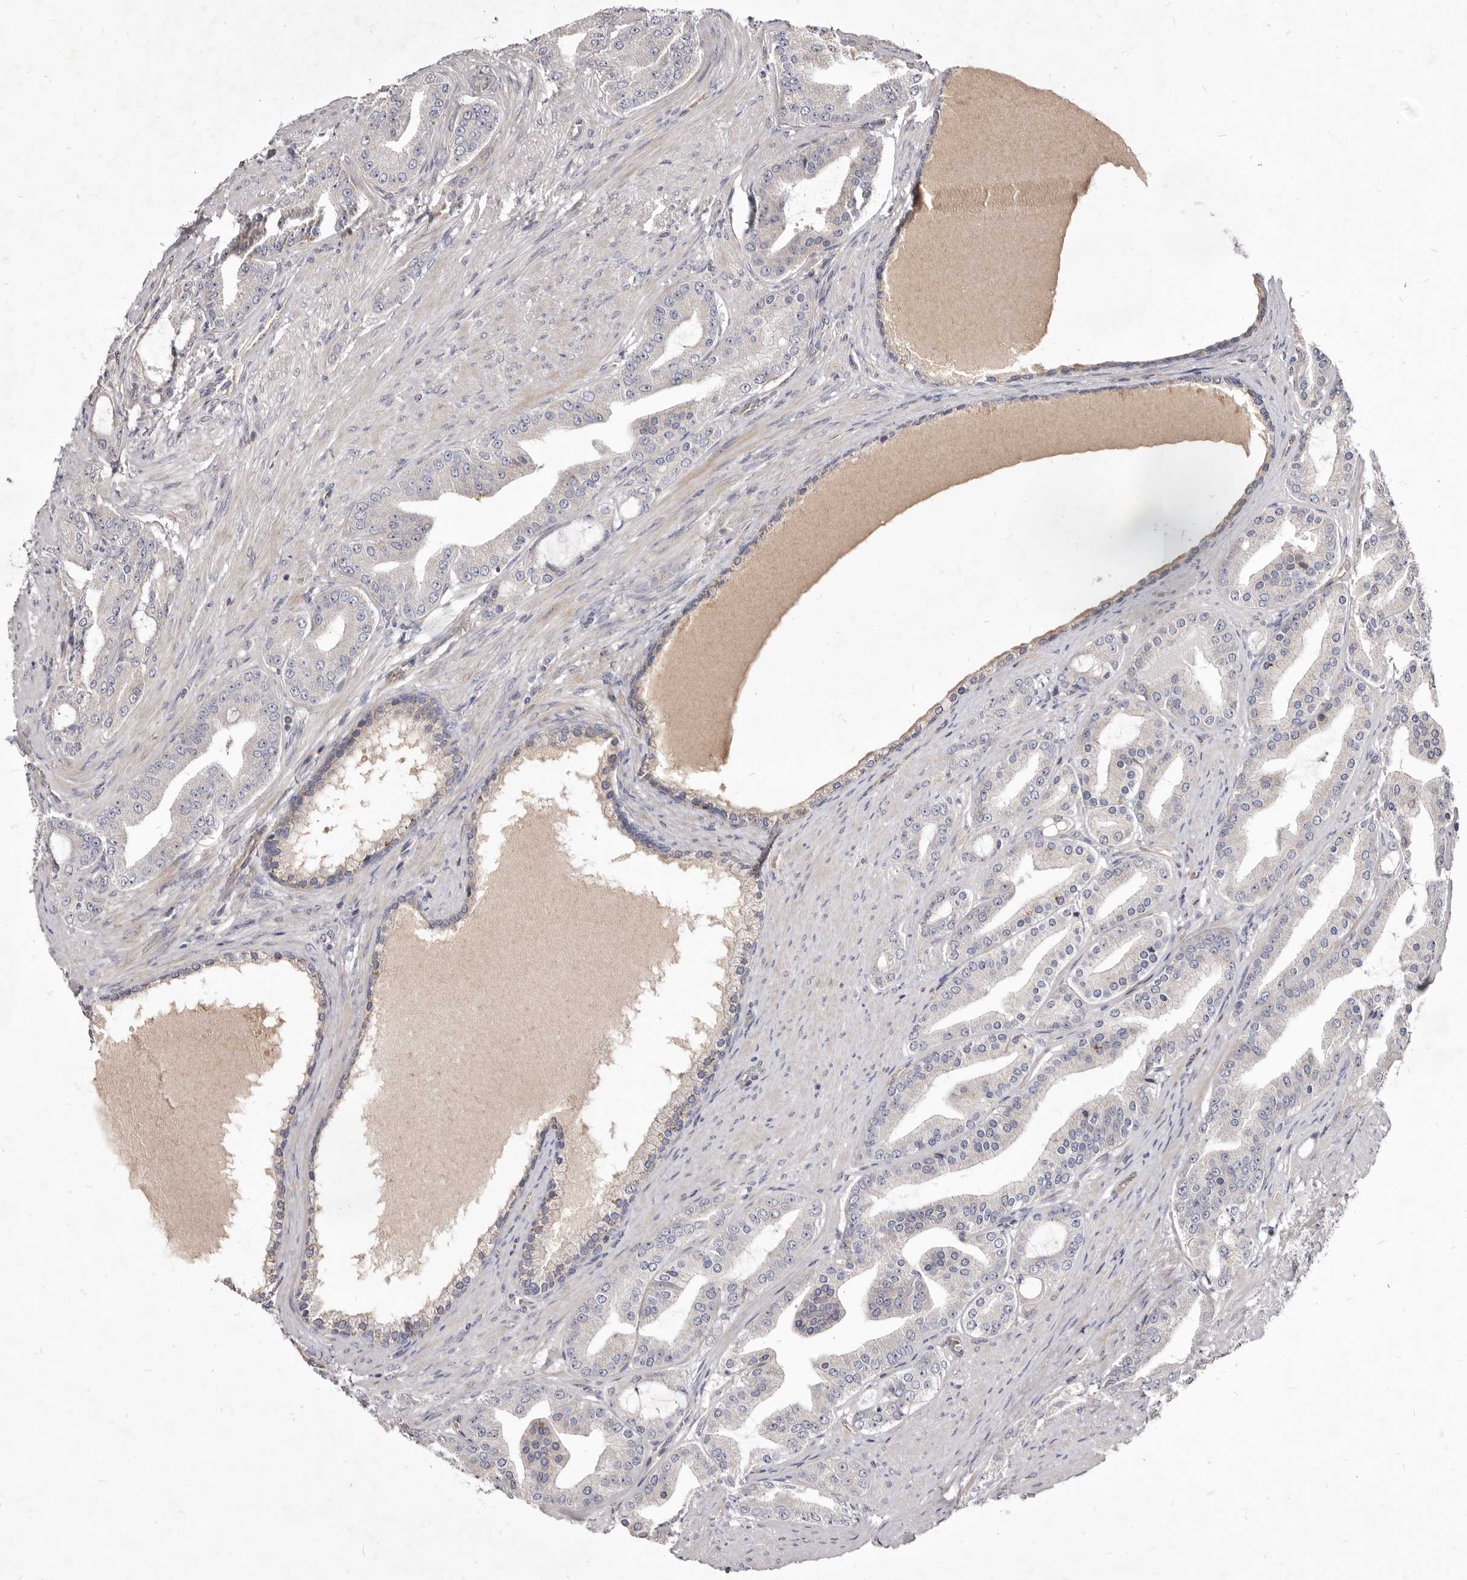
{"staining": {"intensity": "negative", "quantity": "none", "location": "none"}, "tissue": "prostate cancer", "cell_type": "Tumor cells", "image_type": "cancer", "snomed": [{"axis": "morphology", "description": "Adenocarcinoma, High grade"}, {"axis": "topography", "description": "Prostate"}], "caption": "Tumor cells are negative for protein expression in human prostate cancer.", "gene": "FAS", "patient": {"sex": "male", "age": 60}}